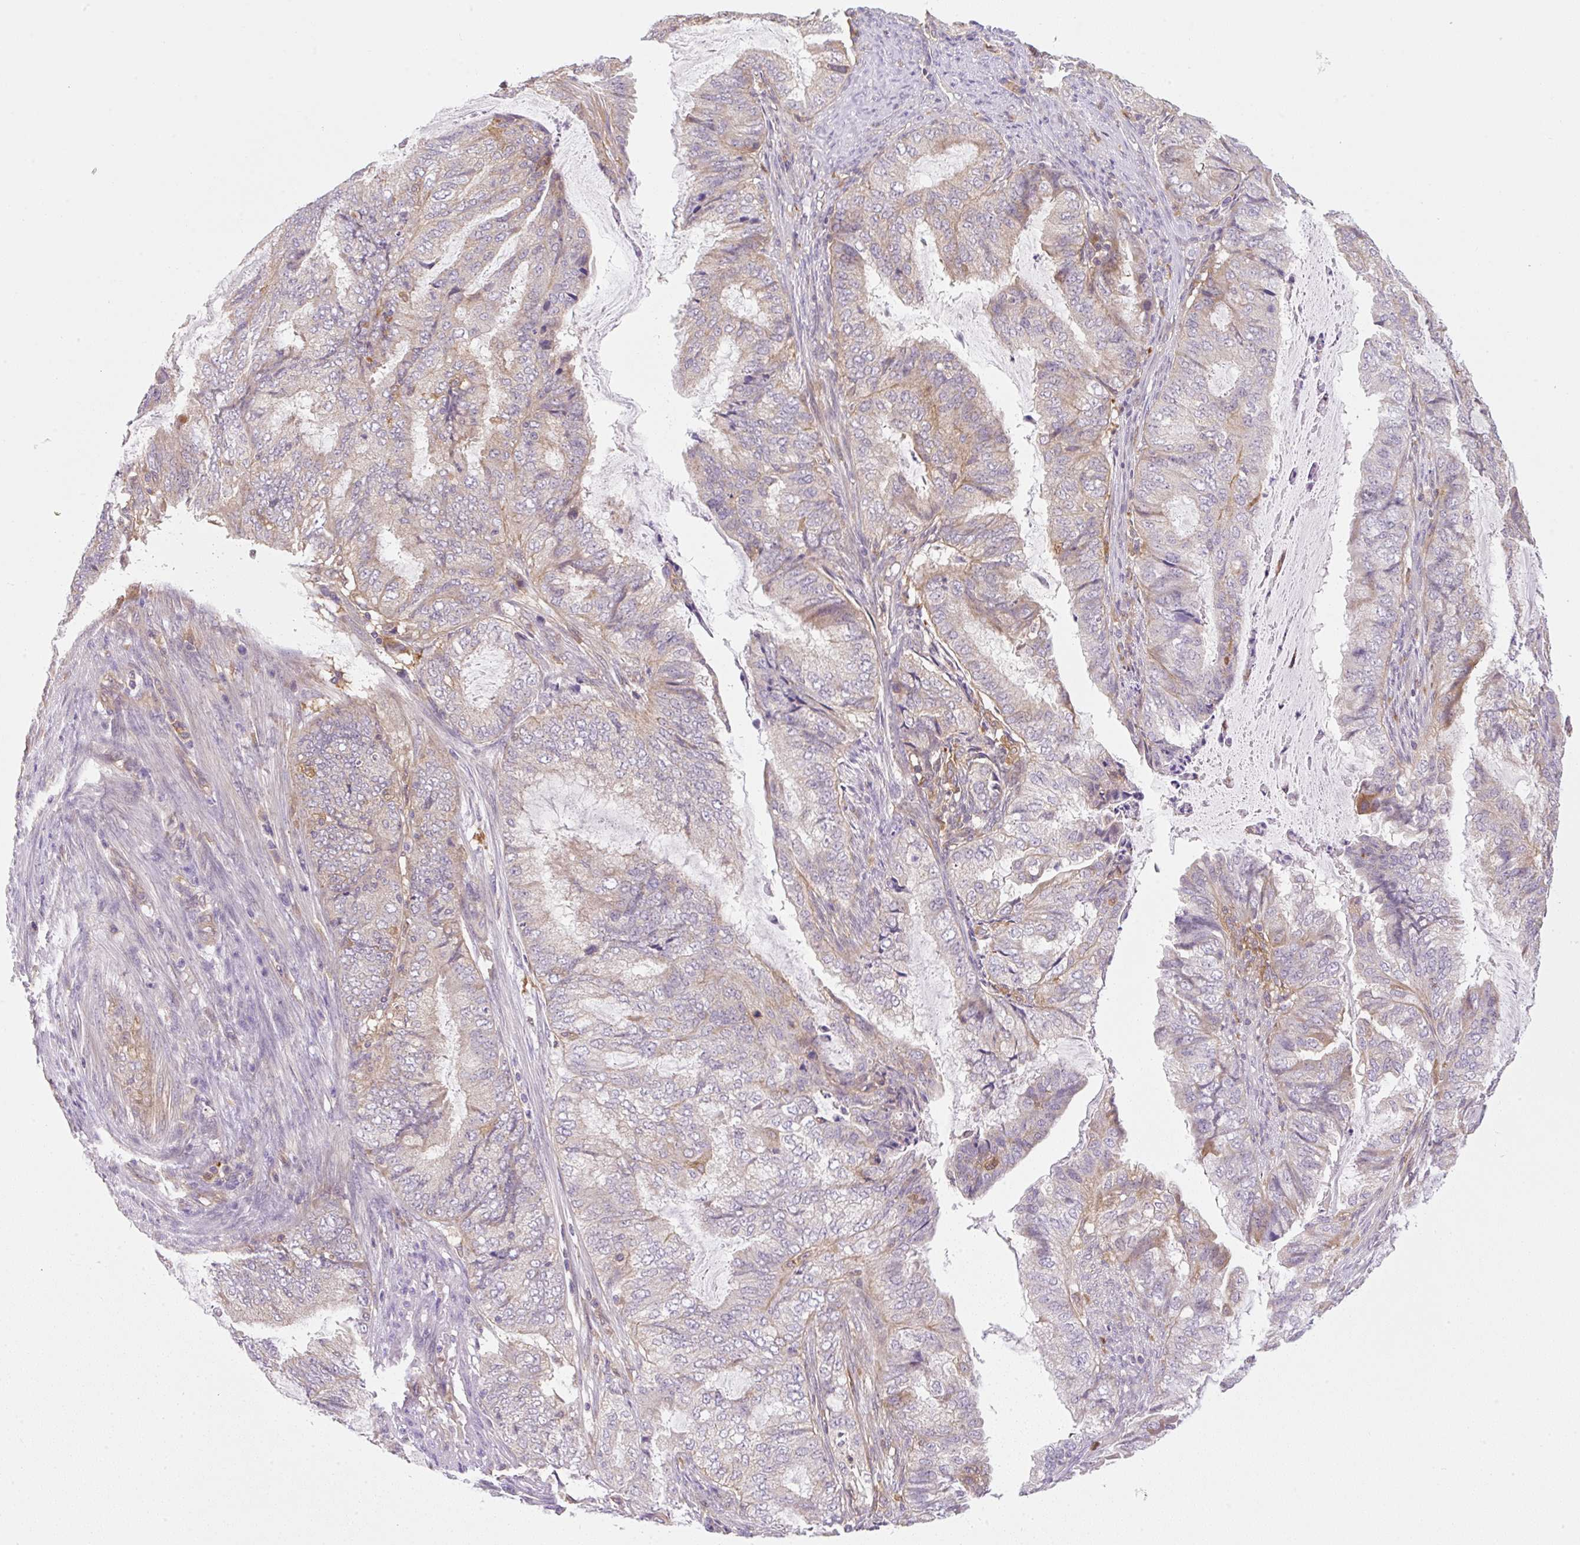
{"staining": {"intensity": "moderate", "quantity": "<25%", "location": "cytoplasmic/membranous"}, "tissue": "endometrial cancer", "cell_type": "Tumor cells", "image_type": "cancer", "snomed": [{"axis": "morphology", "description": "Adenocarcinoma, NOS"}, {"axis": "topography", "description": "Endometrium"}], "caption": "A brown stain labels moderate cytoplasmic/membranous expression of a protein in human endometrial adenocarcinoma tumor cells.", "gene": "OMA1", "patient": {"sex": "female", "age": 51}}